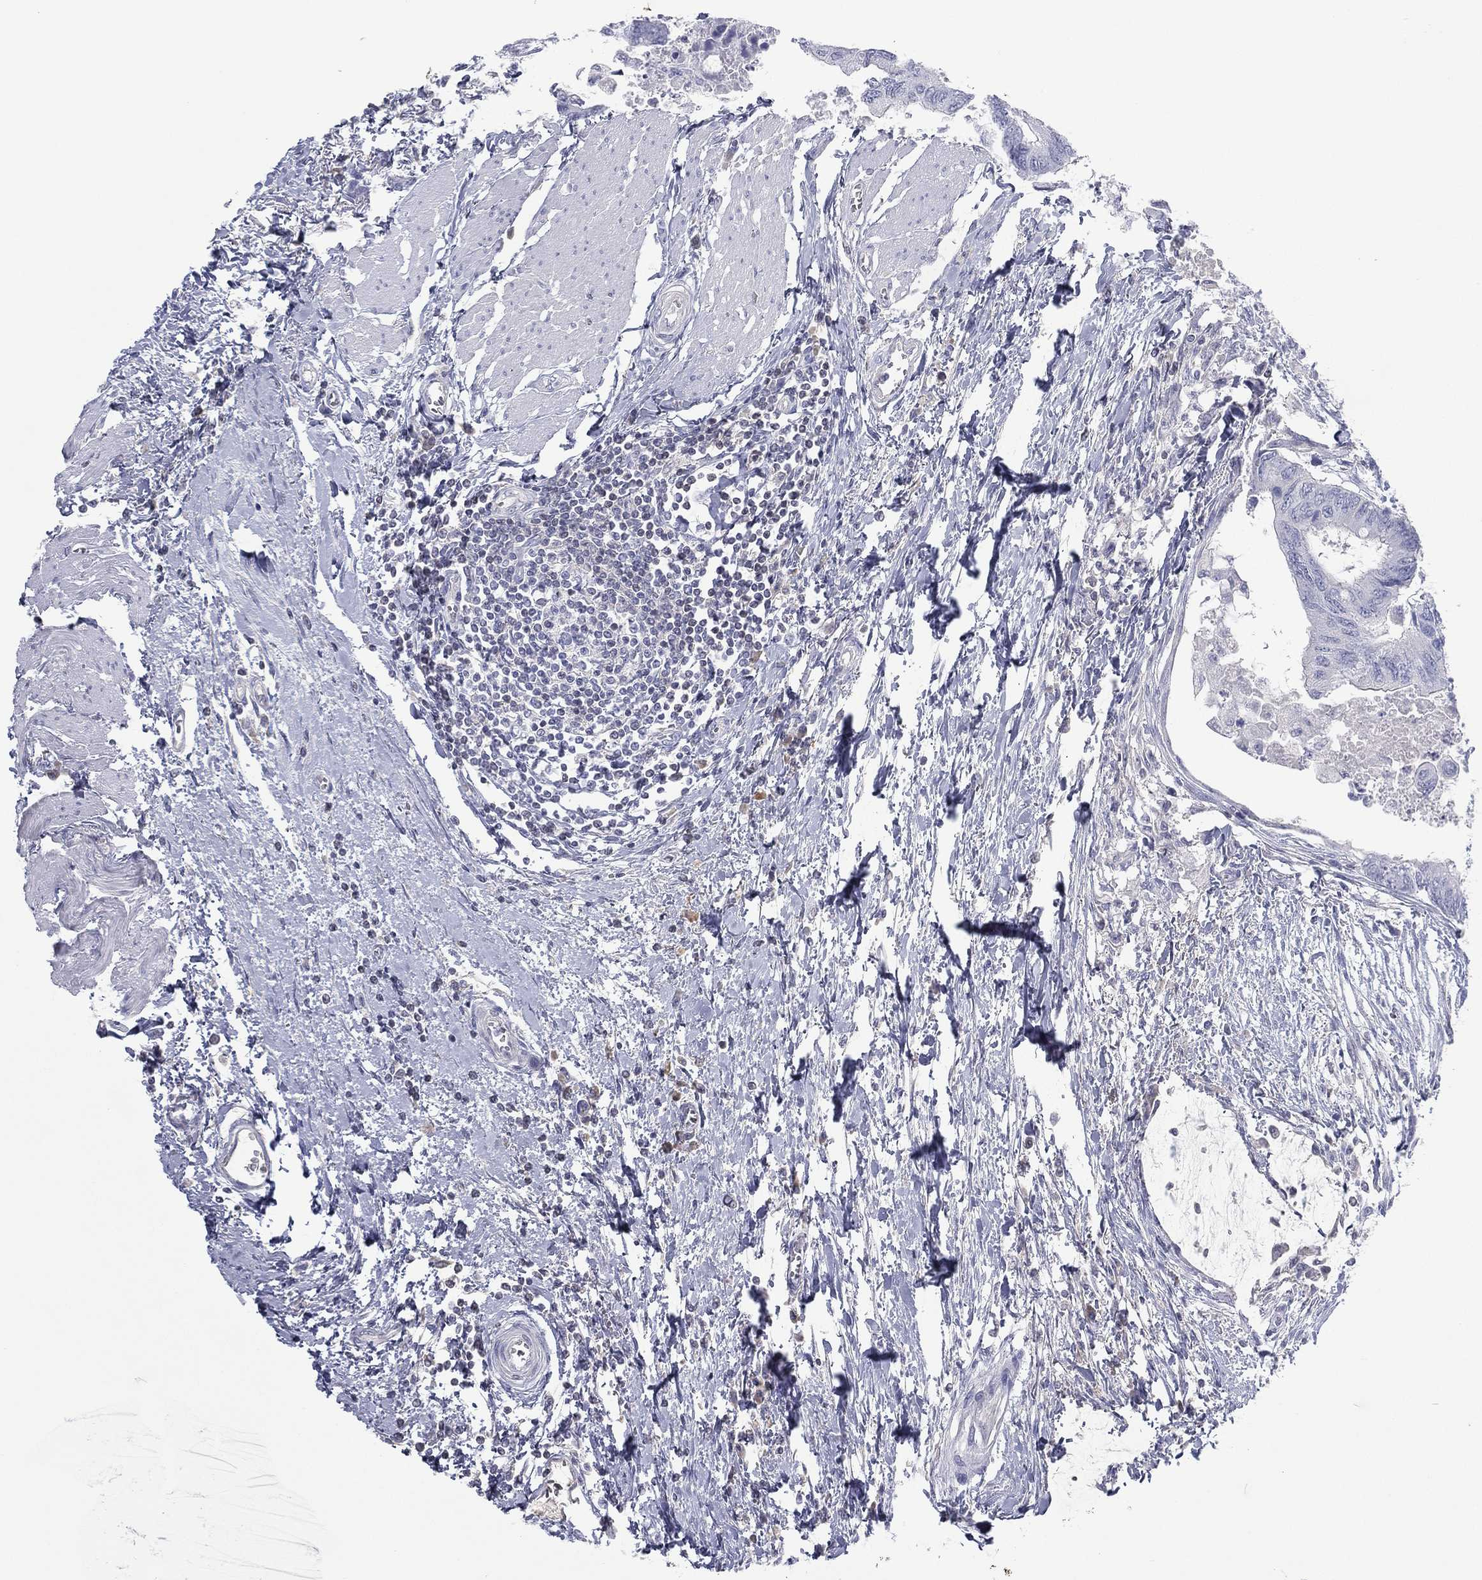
{"staining": {"intensity": "negative", "quantity": "none", "location": "none"}, "tissue": "colorectal cancer", "cell_type": "Tumor cells", "image_type": "cancer", "snomed": [{"axis": "morphology", "description": "Normal tissue, NOS"}, {"axis": "morphology", "description": "Adenocarcinoma, NOS"}, {"axis": "topography", "description": "Rectum"}, {"axis": "topography", "description": "Peripheral nerve tissue"}], "caption": "Colorectal cancer stained for a protein using IHC reveals no staining tumor cells.", "gene": "CPT1B", "patient": {"sex": "male", "age": 92}}